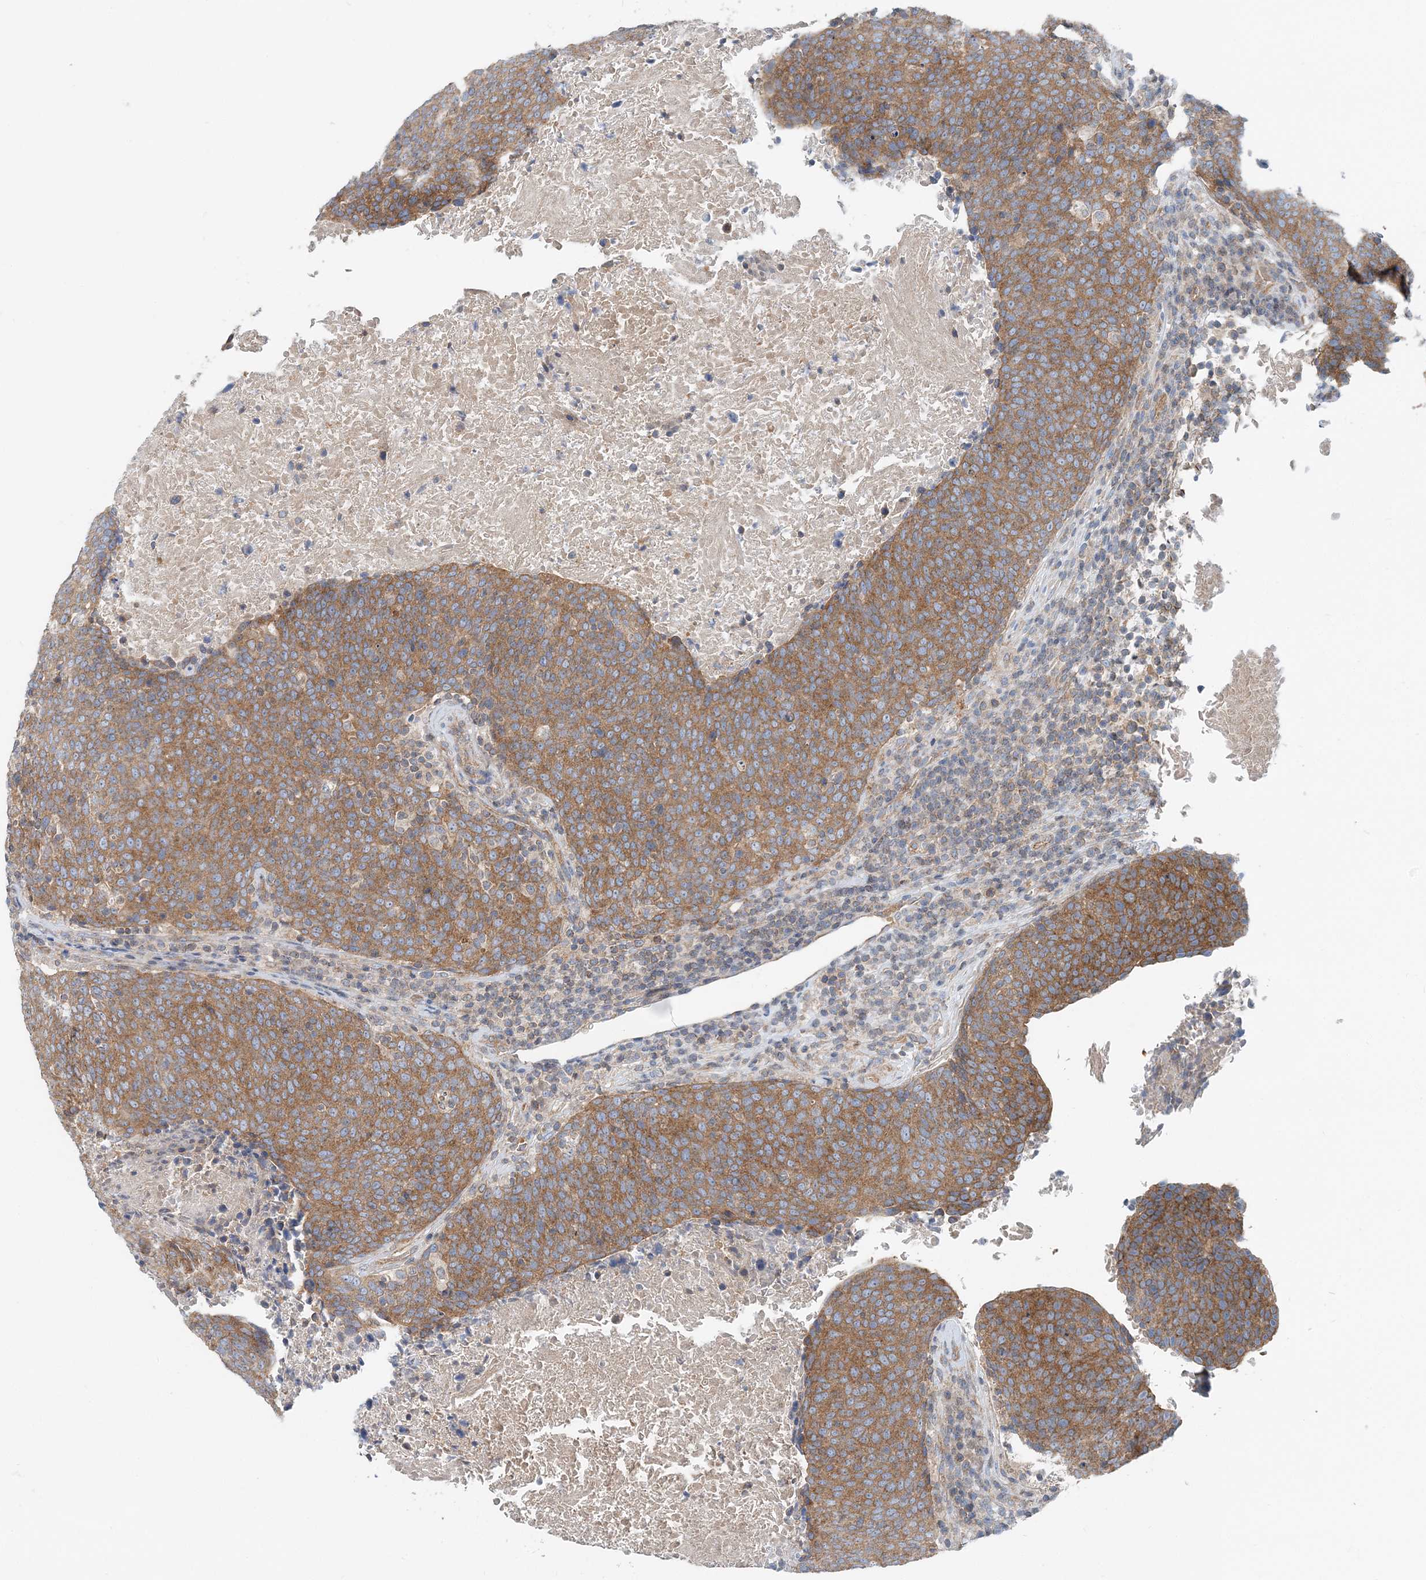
{"staining": {"intensity": "moderate", "quantity": ">75%", "location": "cytoplasmic/membranous"}, "tissue": "head and neck cancer", "cell_type": "Tumor cells", "image_type": "cancer", "snomed": [{"axis": "morphology", "description": "Squamous cell carcinoma, NOS"}, {"axis": "morphology", "description": "Squamous cell carcinoma, metastatic, NOS"}, {"axis": "topography", "description": "Lymph node"}, {"axis": "topography", "description": "Head-Neck"}], "caption": "This photomicrograph demonstrates IHC staining of squamous cell carcinoma (head and neck), with medium moderate cytoplasmic/membranous expression in approximately >75% of tumor cells.", "gene": "MOB4", "patient": {"sex": "male", "age": 62}}